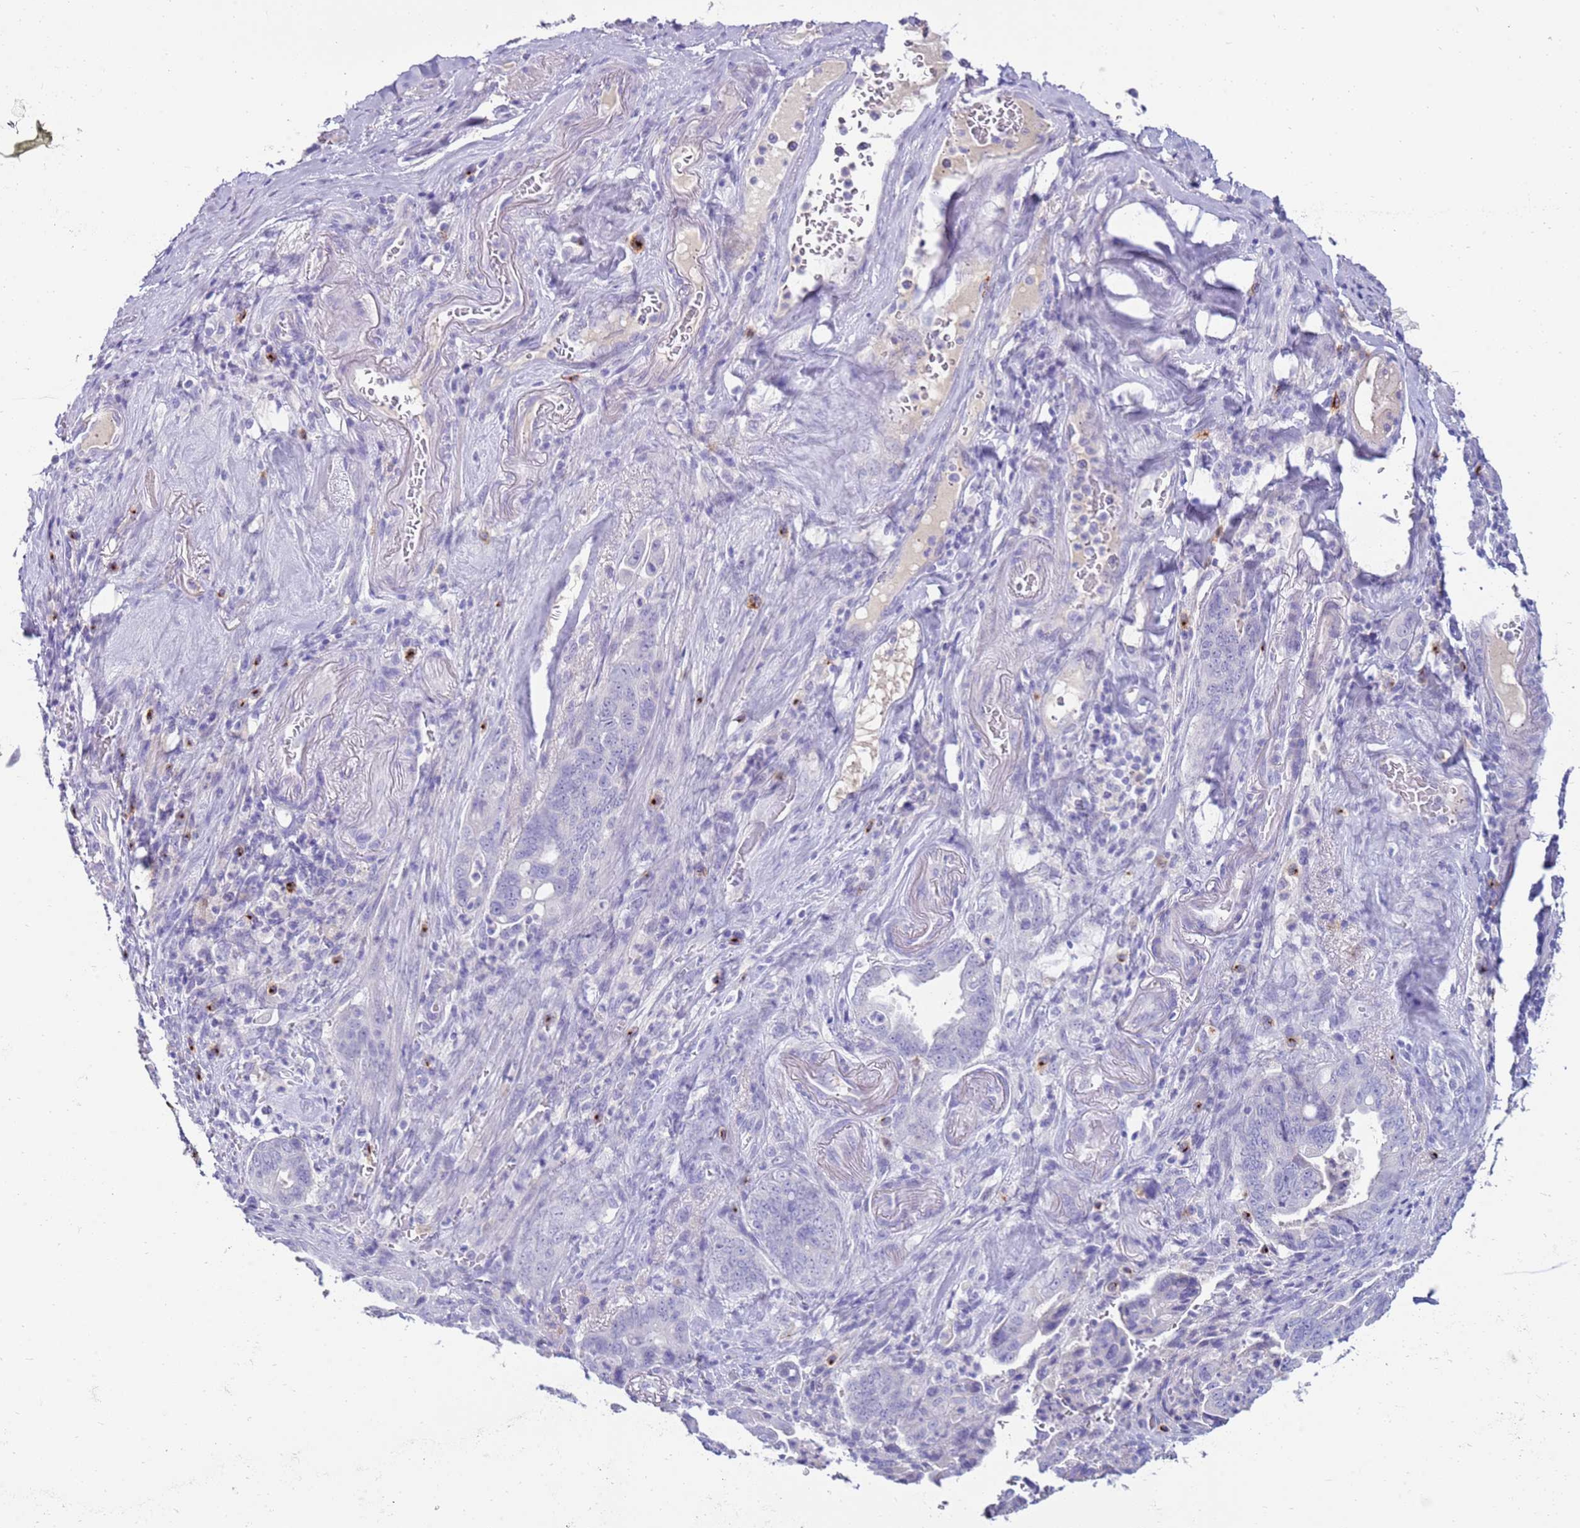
{"staining": {"intensity": "negative", "quantity": "none", "location": "none"}, "tissue": "pancreatic cancer", "cell_type": "Tumor cells", "image_type": "cancer", "snomed": [{"axis": "morphology", "description": "Adenocarcinoma, NOS"}, {"axis": "topography", "description": "Pancreas"}], "caption": "This micrograph is of pancreatic adenocarcinoma stained with immunohistochemistry to label a protein in brown with the nuclei are counter-stained blue. There is no positivity in tumor cells.", "gene": "EVPLL", "patient": {"sex": "male", "age": 70}}